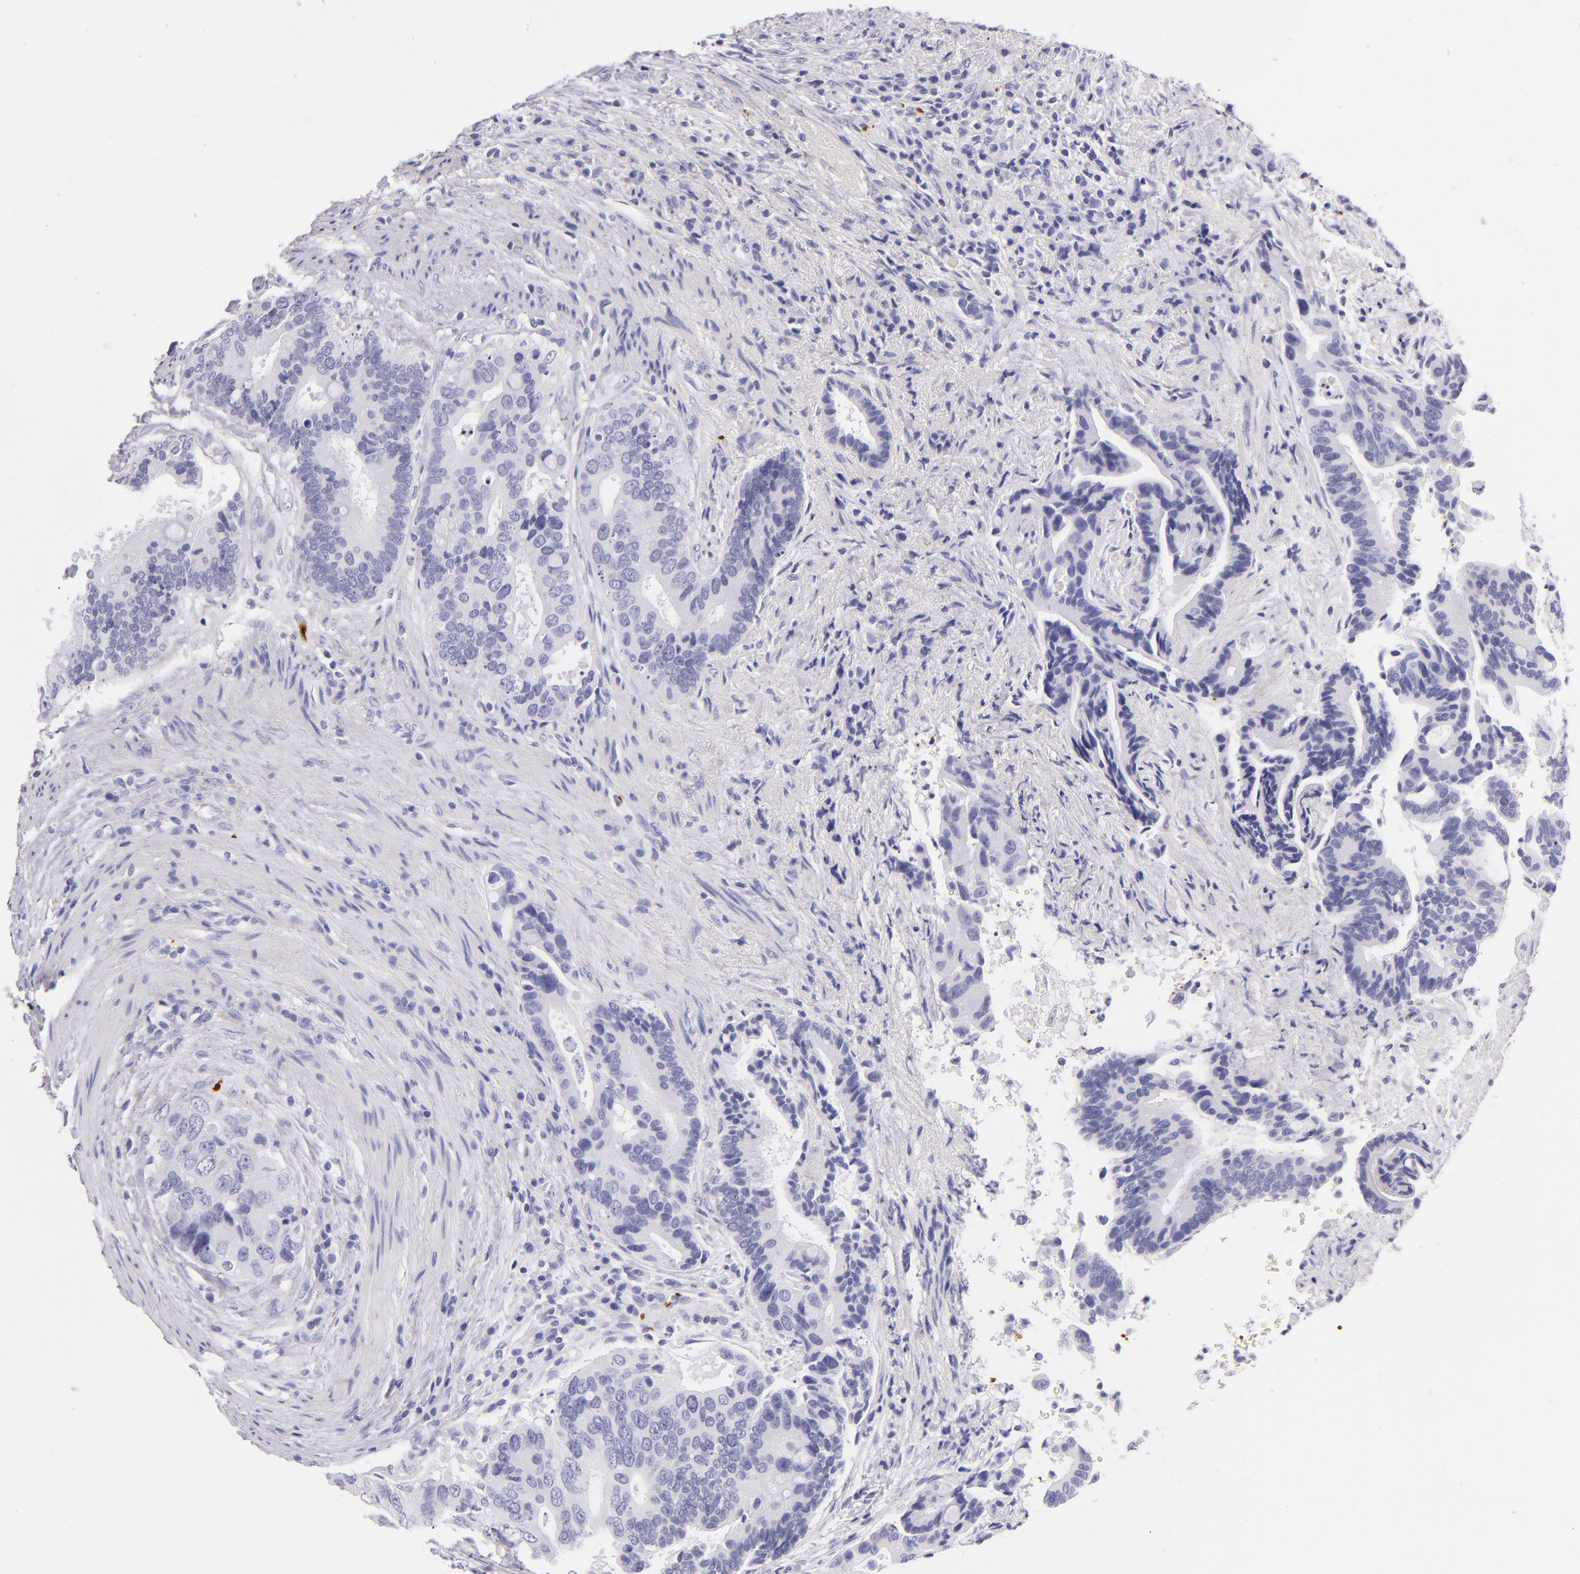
{"staining": {"intensity": "negative", "quantity": "none", "location": "none"}, "tissue": "colorectal cancer", "cell_type": "Tumor cells", "image_type": "cancer", "snomed": [{"axis": "morphology", "description": "Adenocarcinoma, NOS"}, {"axis": "topography", "description": "Rectum"}], "caption": "This image is of colorectal cancer stained with immunohistochemistry to label a protein in brown with the nuclei are counter-stained blue. There is no expression in tumor cells.", "gene": "GP1BA", "patient": {"sex": "female", "age": 67}}